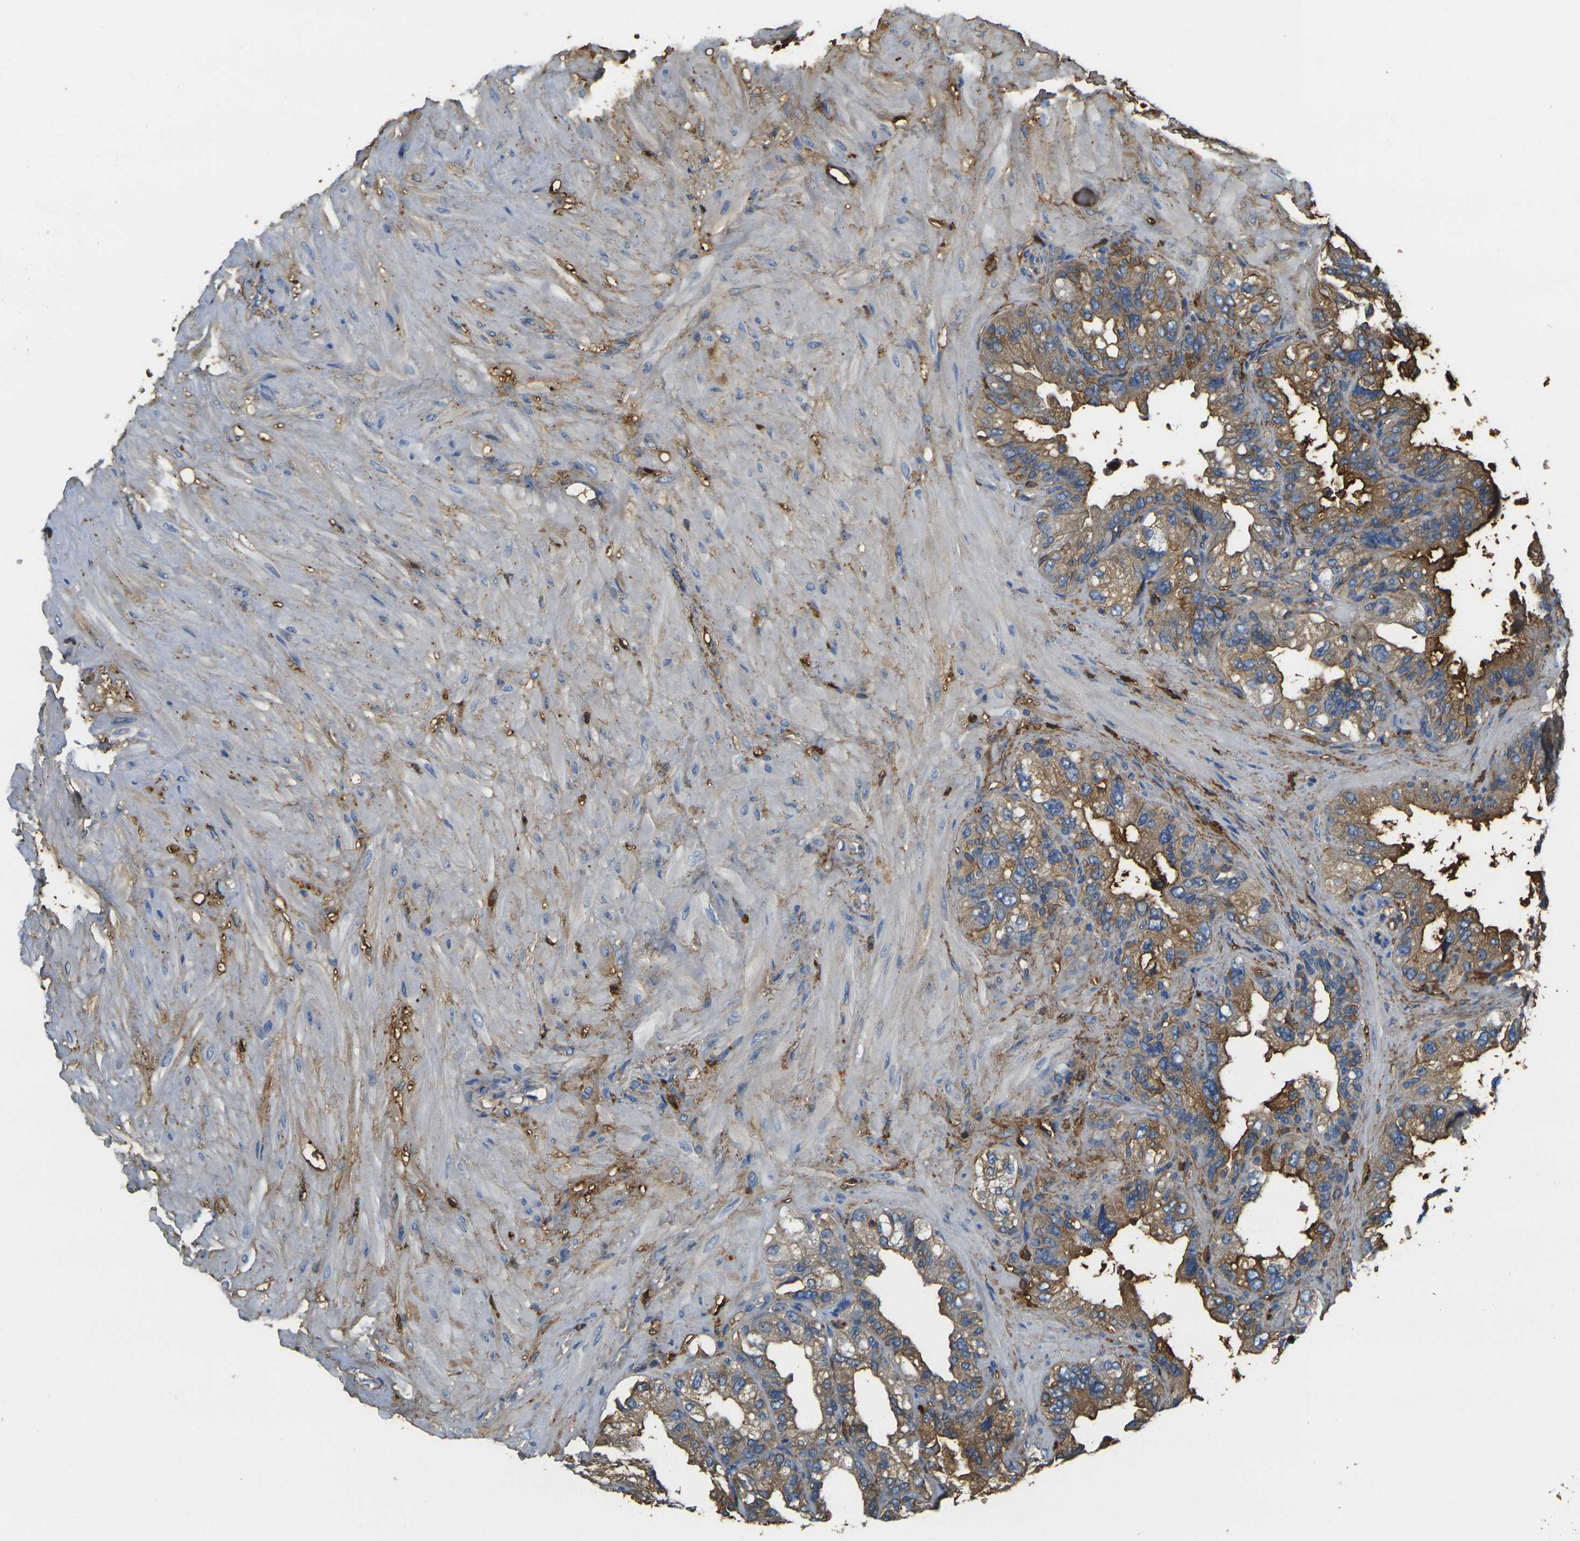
{"staining": {"intensity": "strong", "quantity": ">75%", "location": "cytoplasmic/membranous"}, "tissue": "seminal vesicle", "cell_type": "Glandular cells", "image_type": "normal", "snomed": [{"axis": "morphology", "description": "Normal tissue, NOS"}, {"axis": "topography", "description": "Seminal veicle"}], "caption": "A high-resolution photomicrograph shows immunohistochemistry staining of unremarkable seminal vesicle, which exhibits strong cytoplasmic/membranous staining in approximately >75% of glandular cells.", "gene": "PLCD1", "patient": {"sex": "male", "age": 68}}